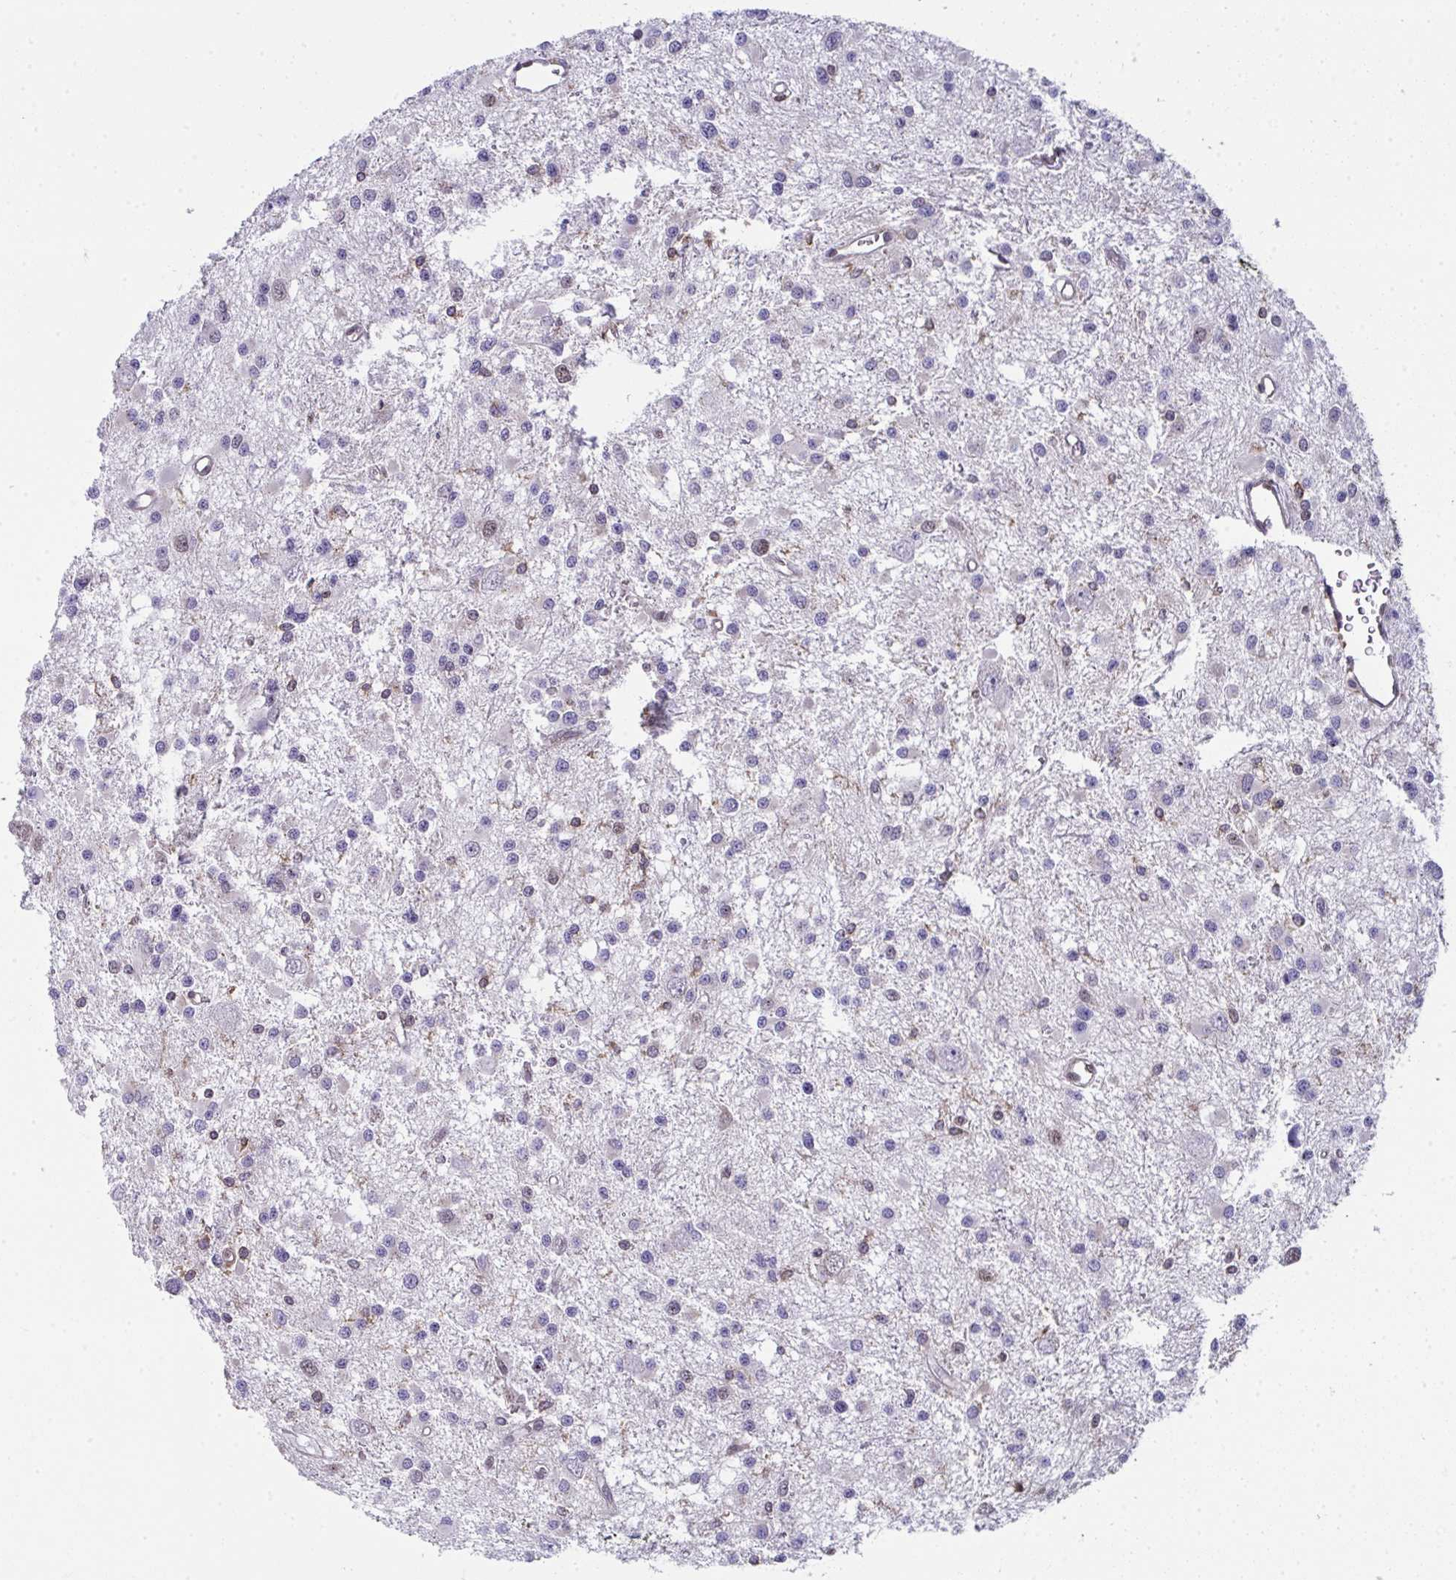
{"staining": {"intensity": "negative", "quantity": "none", "location": "none"}, "tissue": "glioma", "cell_type": "Tumor cells", "image_type": "cancer", "snomed": [{"axis": "morphology", "description": "Glioma, malignant, High grade"}, {"axis": "topography", "description": "Brain"}], "caption": "Immunohistochemistry (IHC) of glioma shows no positivity in tumor cells.", "gene": "ALDH16A1", "patient": {"sex": "male", "age": 54}}